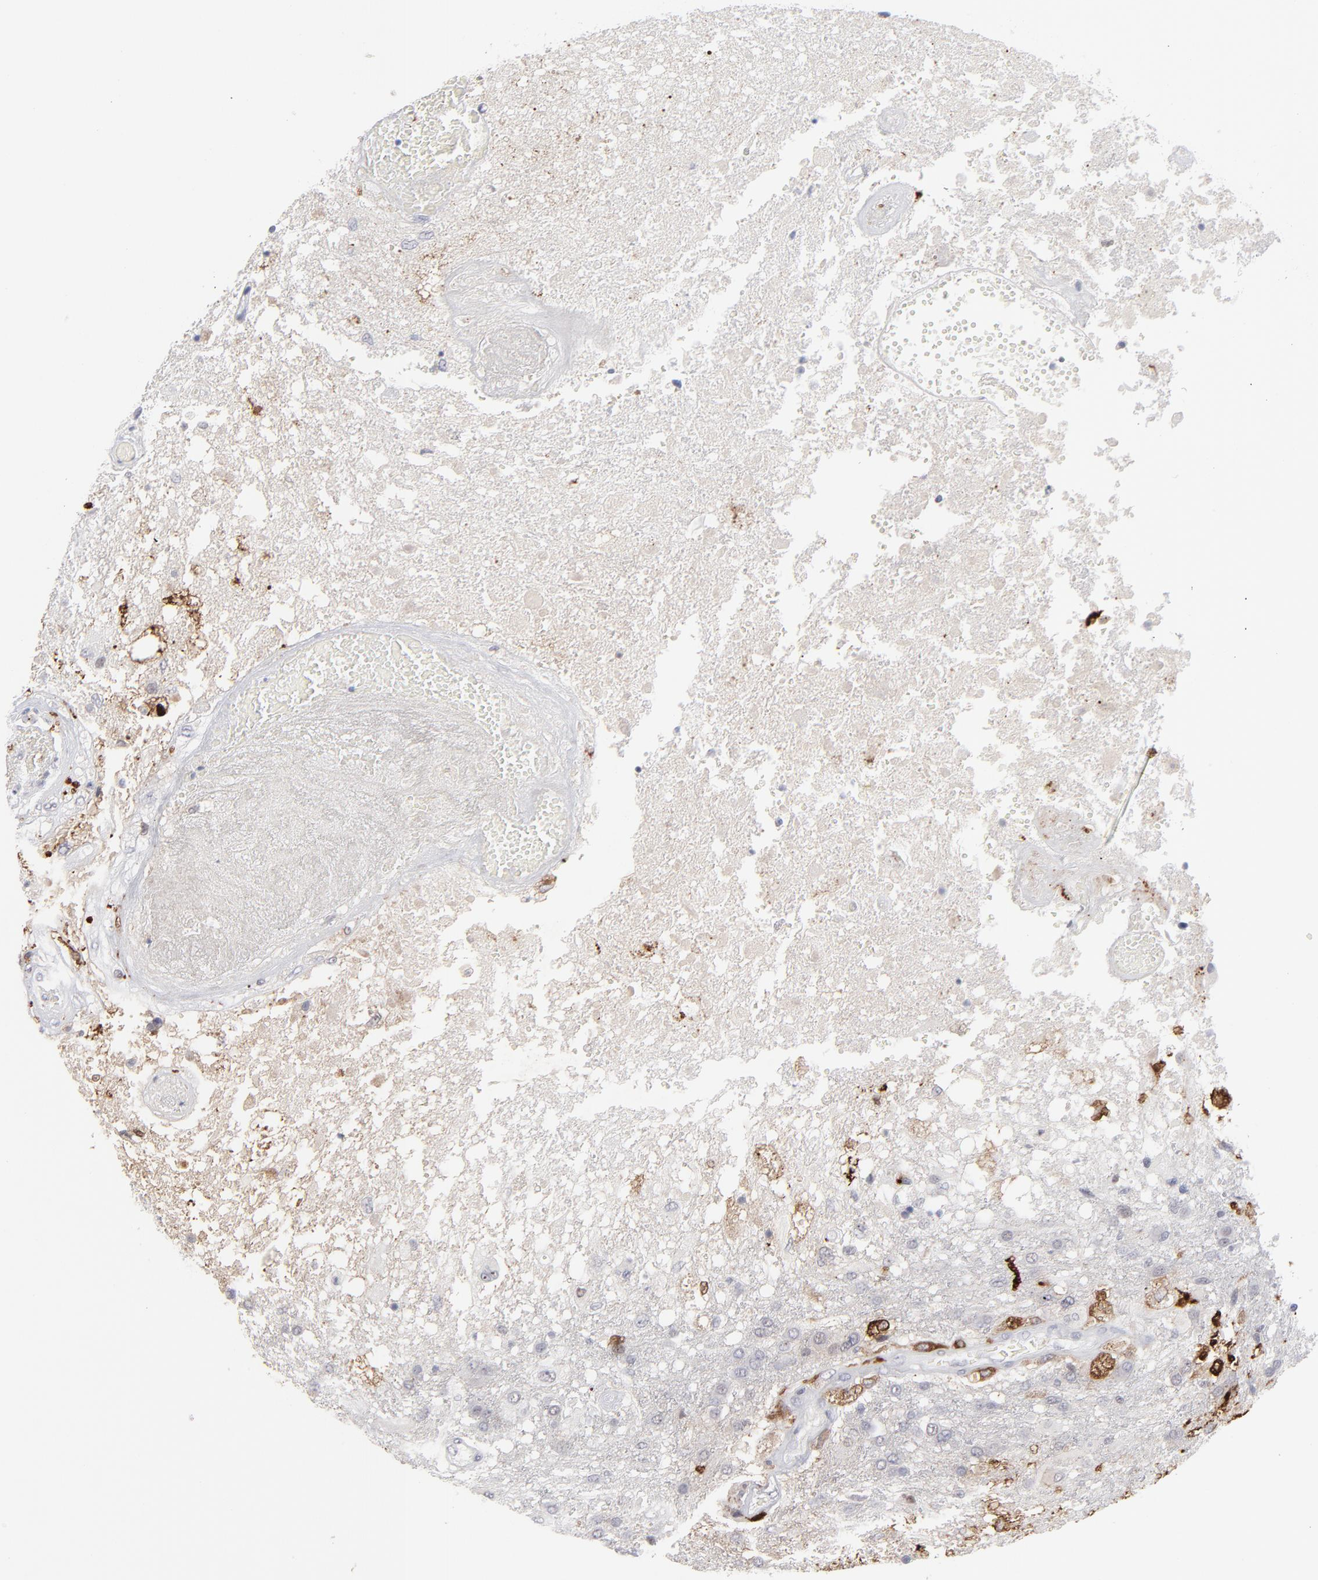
{"staining": {"intensity": "strong", "quantity": "<25%", "location": "cytoplasmic/membranous"}, "tissue": "glioma", "cell_type": "Tumor cells", "image_type": "cancer", "snomed": [{"axis": "morphology", "description": "Glioma, malignant, High grade"}, {"axis": "topography", "description": "Cerebral cortex"}], "caption": "Immunohistochemistry of human glioma reveals medium levels of strong cytoplasmic/membranous expression in about <25% of tumor cells.", "gene": "CCR2", "patient": {"sex": "male", "age": 79}}